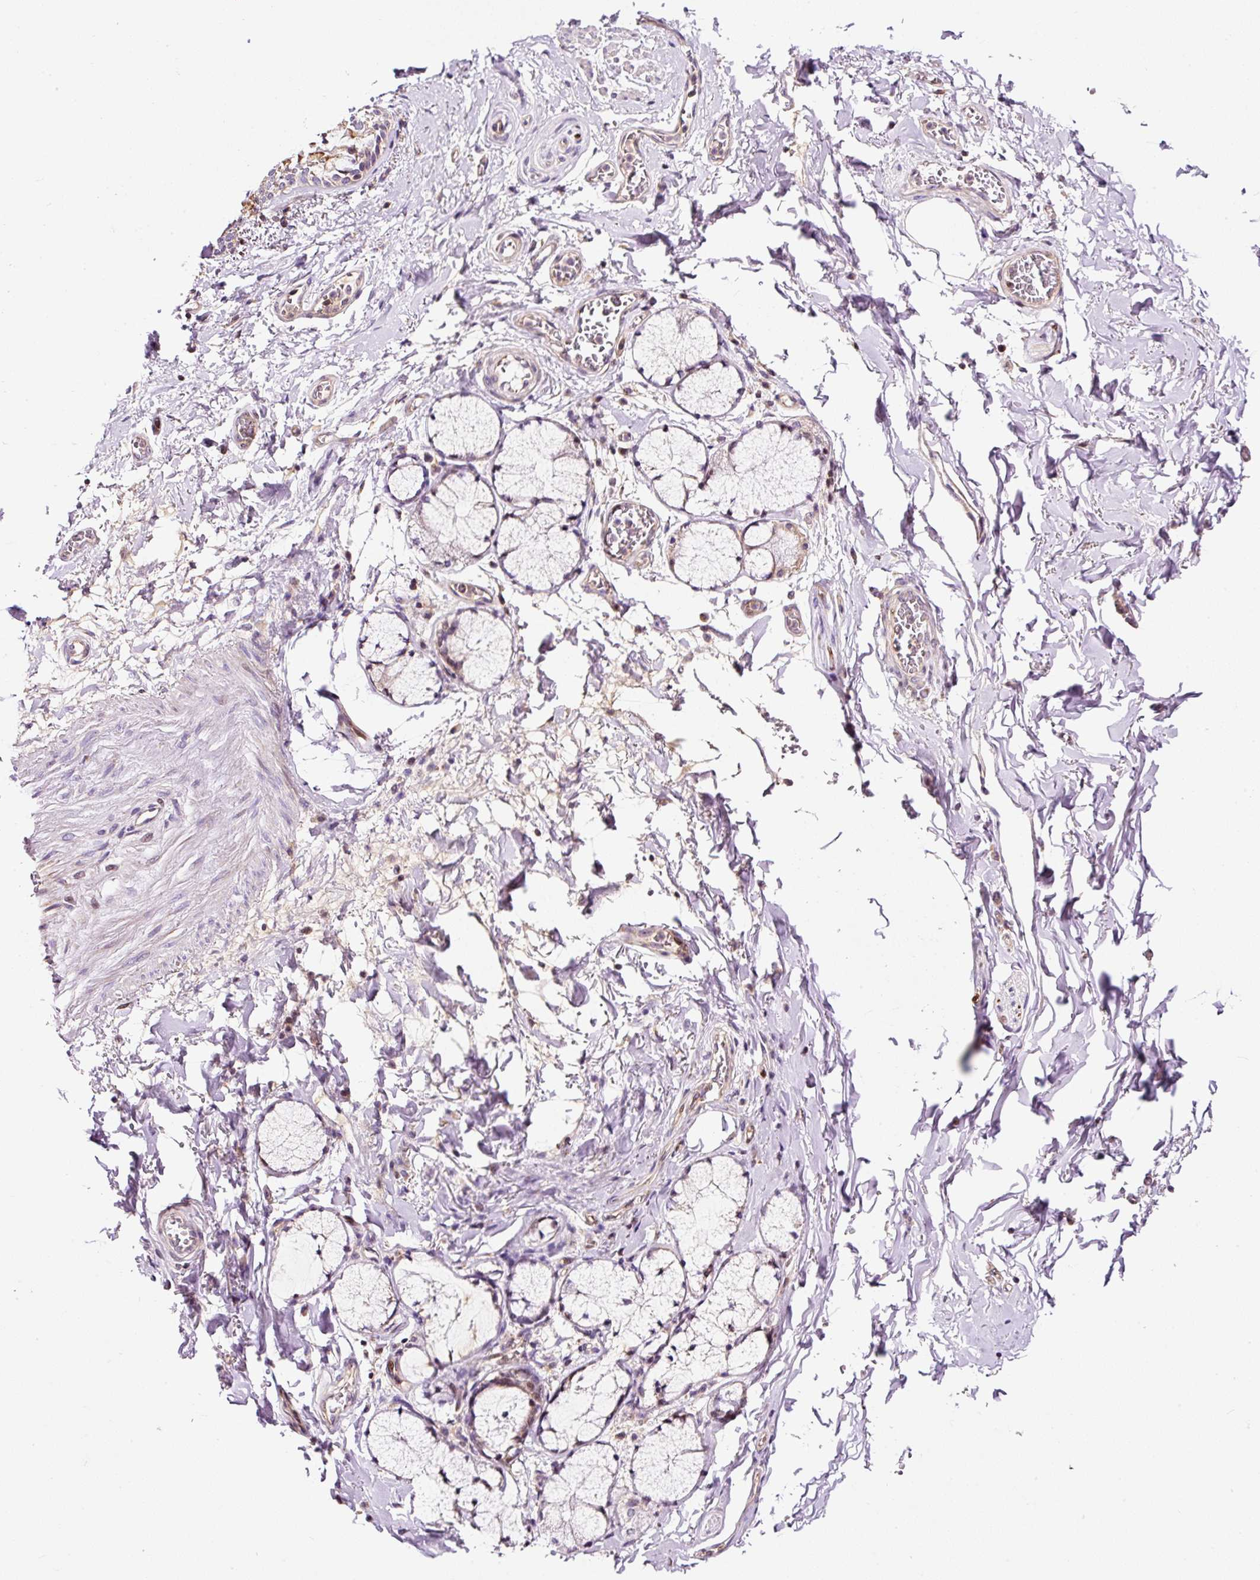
{"staining": {"intensity": "negative", "quantity": "none", "location": "none"}, "tissue": "adipose tissue", "cell_type": "Adipocytes", "image_type": "normal", "snomed": [{"axis": "morphology", "description": "Normal tissue, NOS"}, {"axis": "morphology", "description": "Degeneration, NOS"}, {"axis": "topography", "description": "Cartilage tissue"}, {"axis": "topography", "description": "Lung"}], "caption": "Immunohistochemistry image of normal adipose tissue stained for a protein (brown), which displays no staining in adipocytes. The staining was performed using DAB to visualize the protein expression in brown, while the nuclei were stained in blue with hematoxylin (Magnification: 20x).", "gene": "BOLA3", "patient": {"sex": "female", "age": 61}}